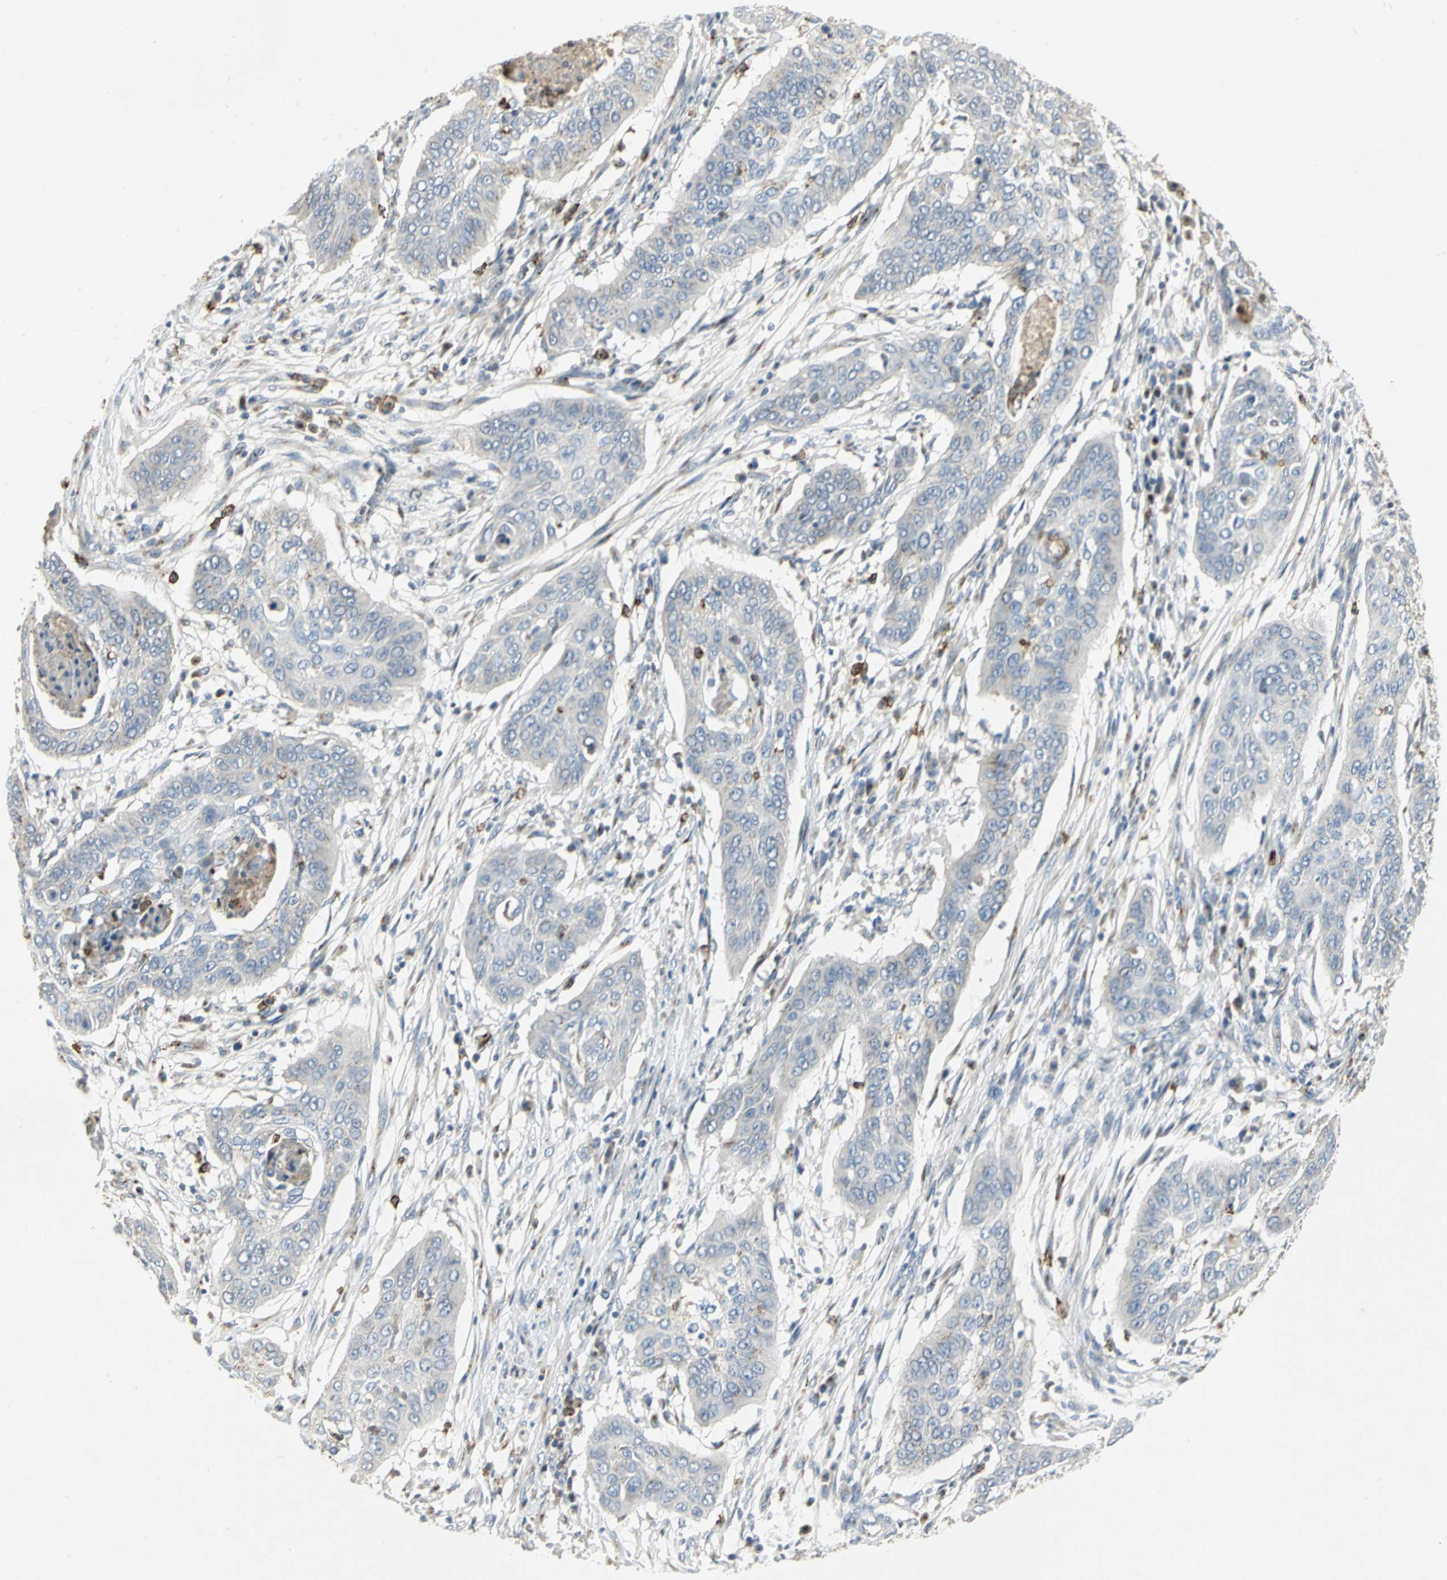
{"staining": {"intensity": "weak", "quantity": "<25%", "location": "cytoplasmic/membranous"}, "tissue": "cervical cancer", "cell_type": "Tumor cells", "image_type": "cancer", "snomed": [{"axis": "morphology", "description": "Squamous cell carcinoma, NOS"}, {"axis": "topography", "description": "Cervix"}], "caption": "This histopathology image is of cervical squamous cell carcinoma stained with immunohistochemistry to label a protein in brown with the nuclei are counter-stained blue. There is no staining in tumor cells. (IHC, brightfield microscopy, high magnification).", "gene": "TM9SF2", "patient": {"sex": "female", "age": 39}}